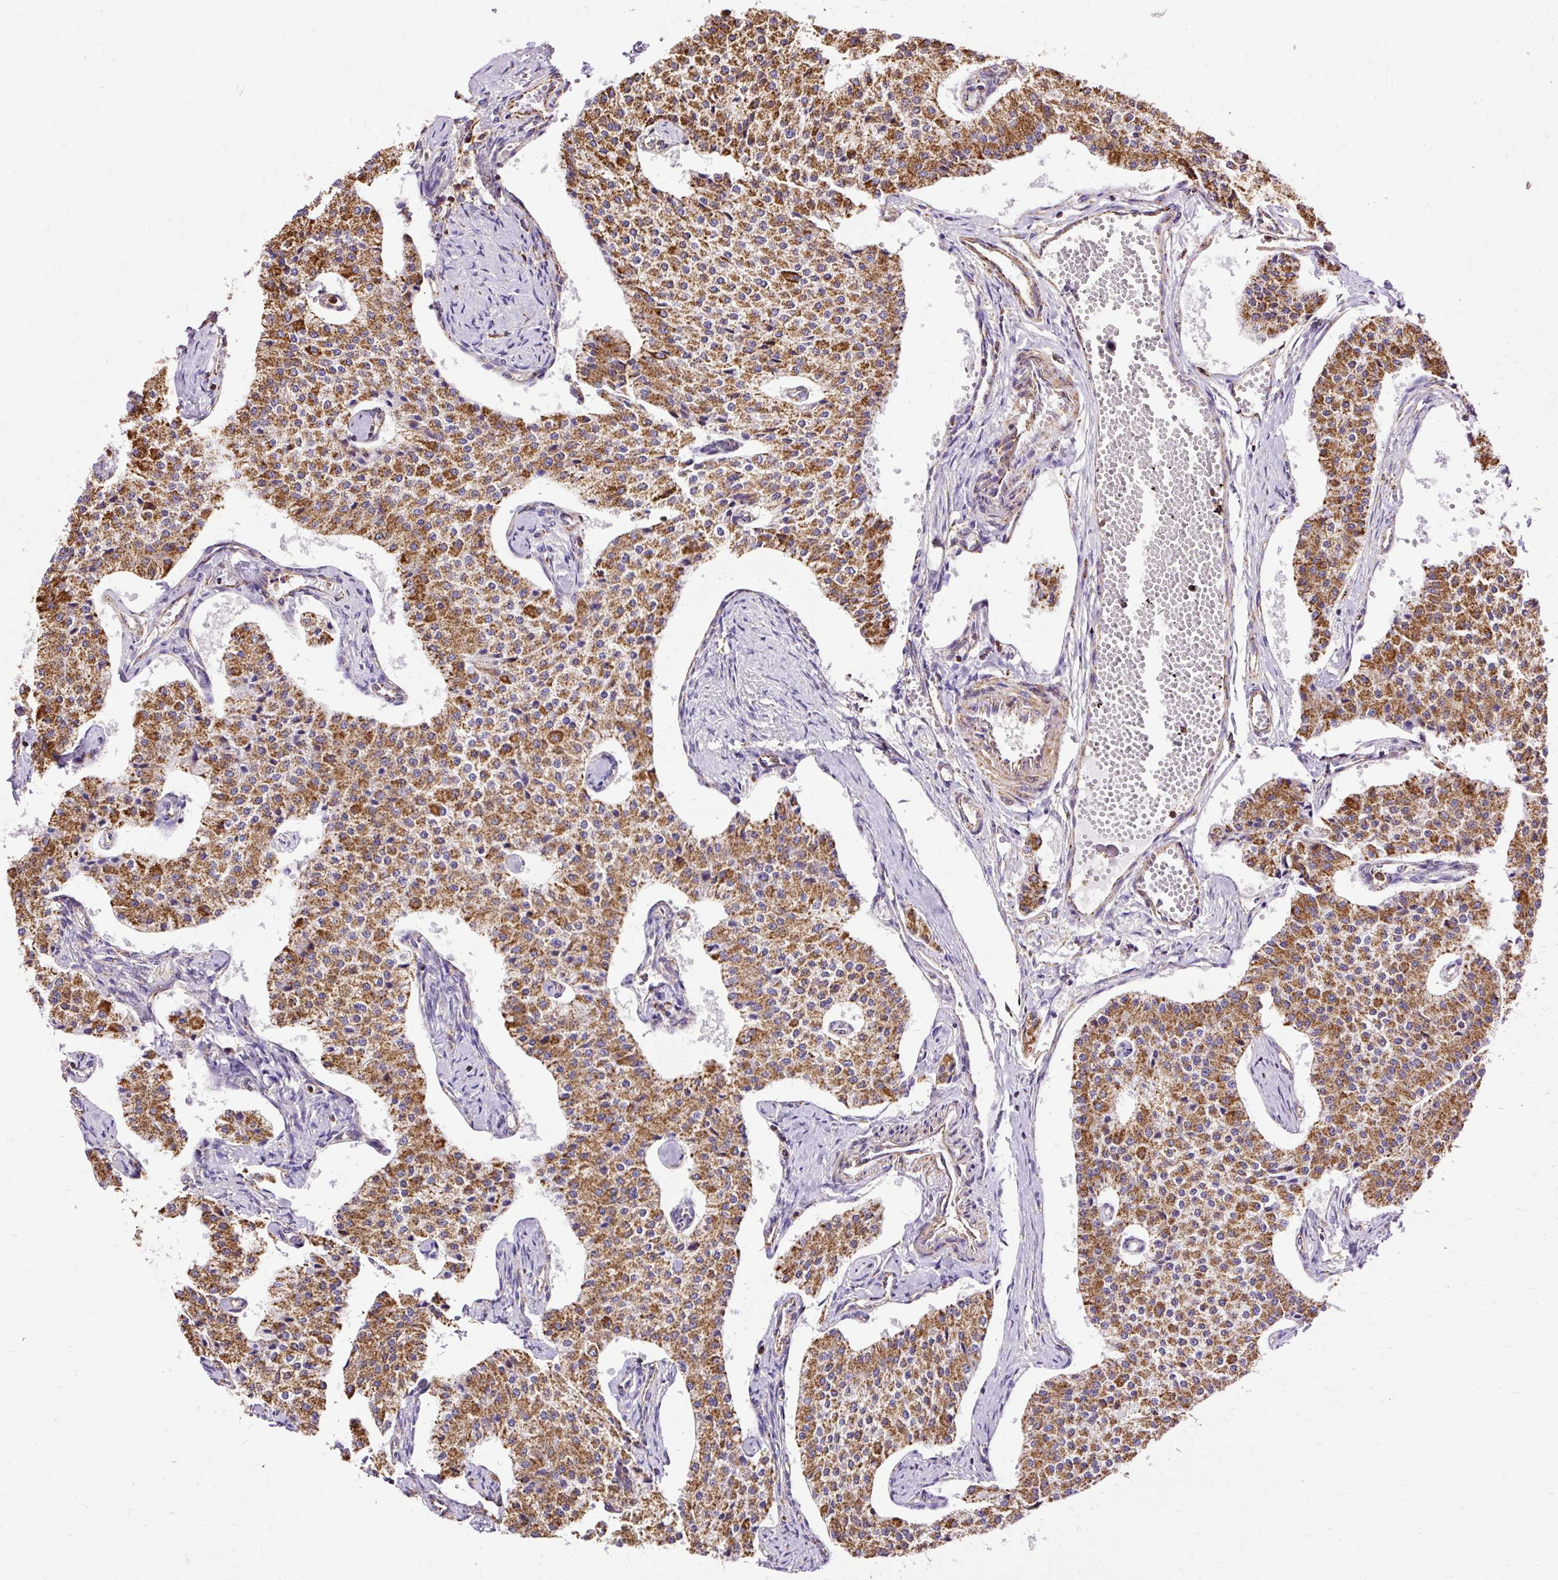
{"staining": {"intensity": "moderate", "quantity": ">75%", "location": "cytoplasmic/membranous"}, "tissue": "carcinoid", "cell_type": "Tumor cells", "image_type": "cancer", "snomed": [{"axis": "morphology", "description": "Carcinoid, malignant, NOS"}, {"axis": "topography", "description": "Colon"}], "caption": "Immunohistochemistry (IHC) of carcinoid (malignant) displays medium levels of moderate cytoplasmic/membranous positivity in approximately >75% of tumor cells. The staining was performed using DAB (3,3'-diaminobenzidine) to visualize the protein expression in brown, while the nuclei were stained in blue with hematoxylin (Magnification: 20x).", "gene": "KLHL11", "patient": {"sex": "female", "age": 52}}